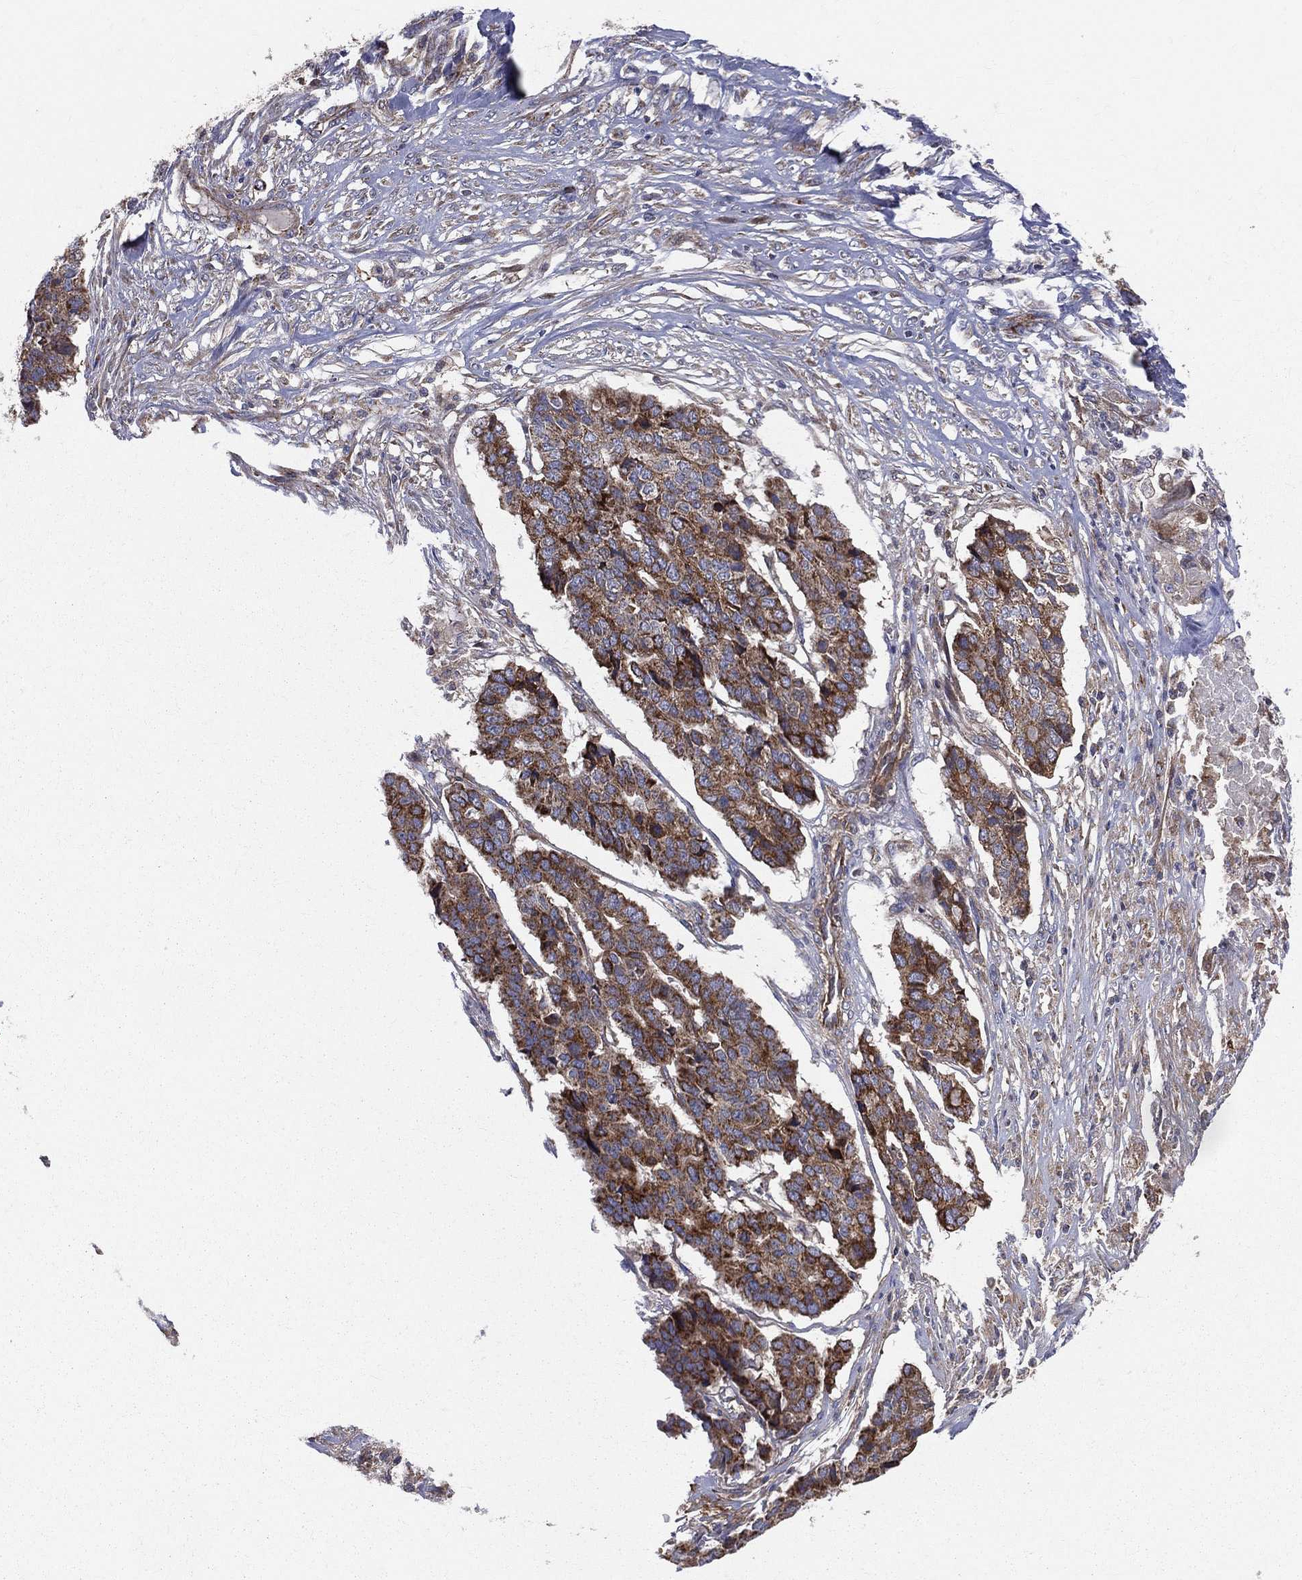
{"staining": {"intensity": "strong", "quantity": ">75%", "location": "cytoplasmic/membranous"}, "tissue": "pancreatic cancer", "cell_type": "Tumor cells", "image_type": "cancer", "snomed": [{"axis": "morphology", "description": "Adenocarcinoma, NOS"}, {"axis": "topography", "description": "Pancreas"}], "caption": "Immunohistochemistry micrograph of neoplastic tissue: pancreatic adenocarcinoma stained using immunohistochemistry (IHC) demonstrates high levels of strong protein expression localized specifically in the cytoplasmic/membranous of tumor cells, appearing as a cytoplasmic/membranous brown color.", "gene": "MIX23", "patient": {"sex": "male", "age": 50}}